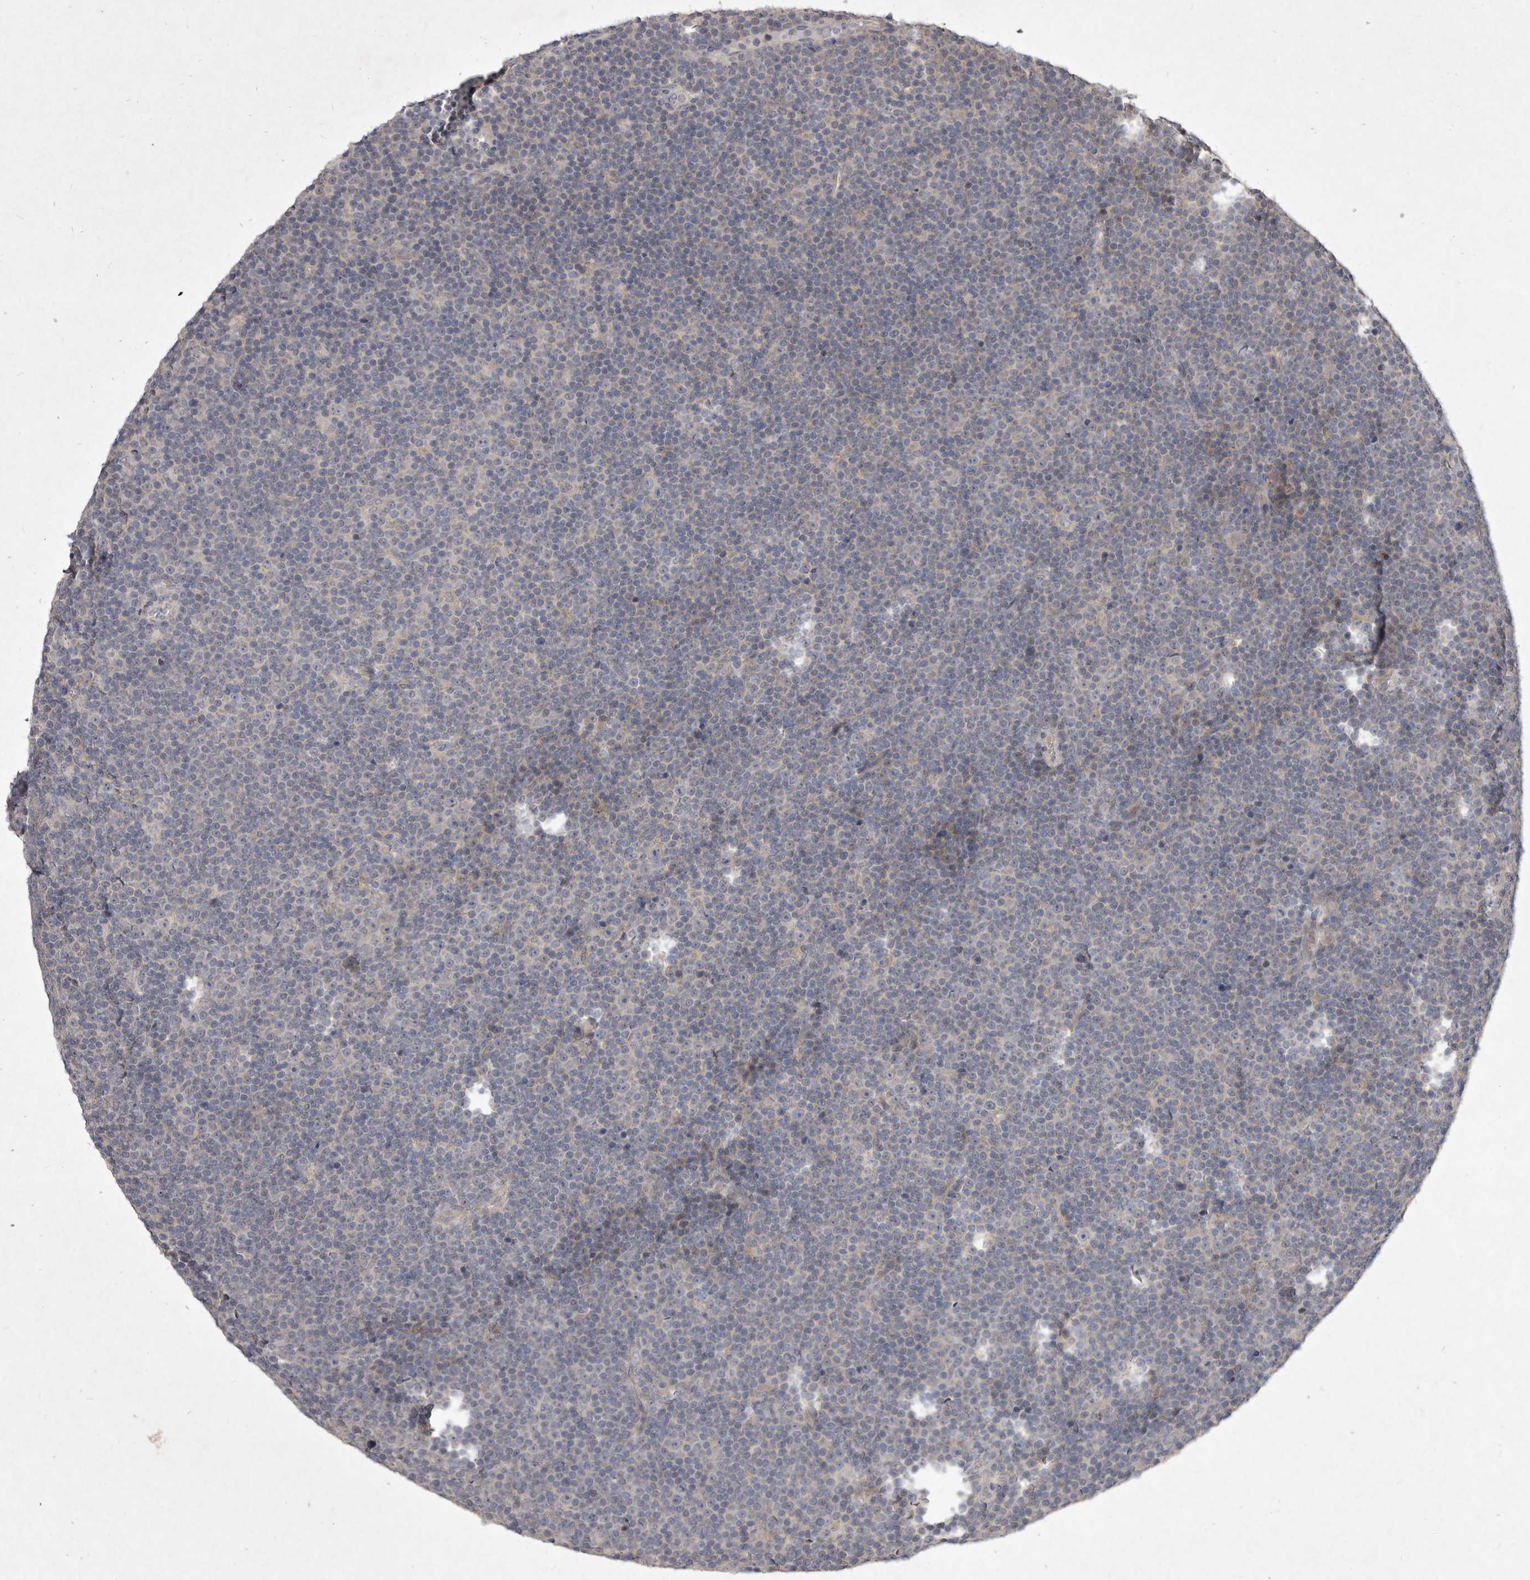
{"staining": {"intensity": "negative", "quantity": "none", "location": "none"}, "tissue": "lymphoma", "cell_type": "Tumor cells", "image_type": "cancer", "snomed": [{"axis": "morphology", "description": "Malignant lymphoma, non-Hodgkin's type, Low grade"}, {"axis": "topography", "description": "Lymph node"}], "caption": "An image of human malignant lymphoma, non-Hodgkin's type (low-grade) is negative for staining in tumor cells.", "gene": "P2RX6", "patient": {"sex": "female", "age": 67}}